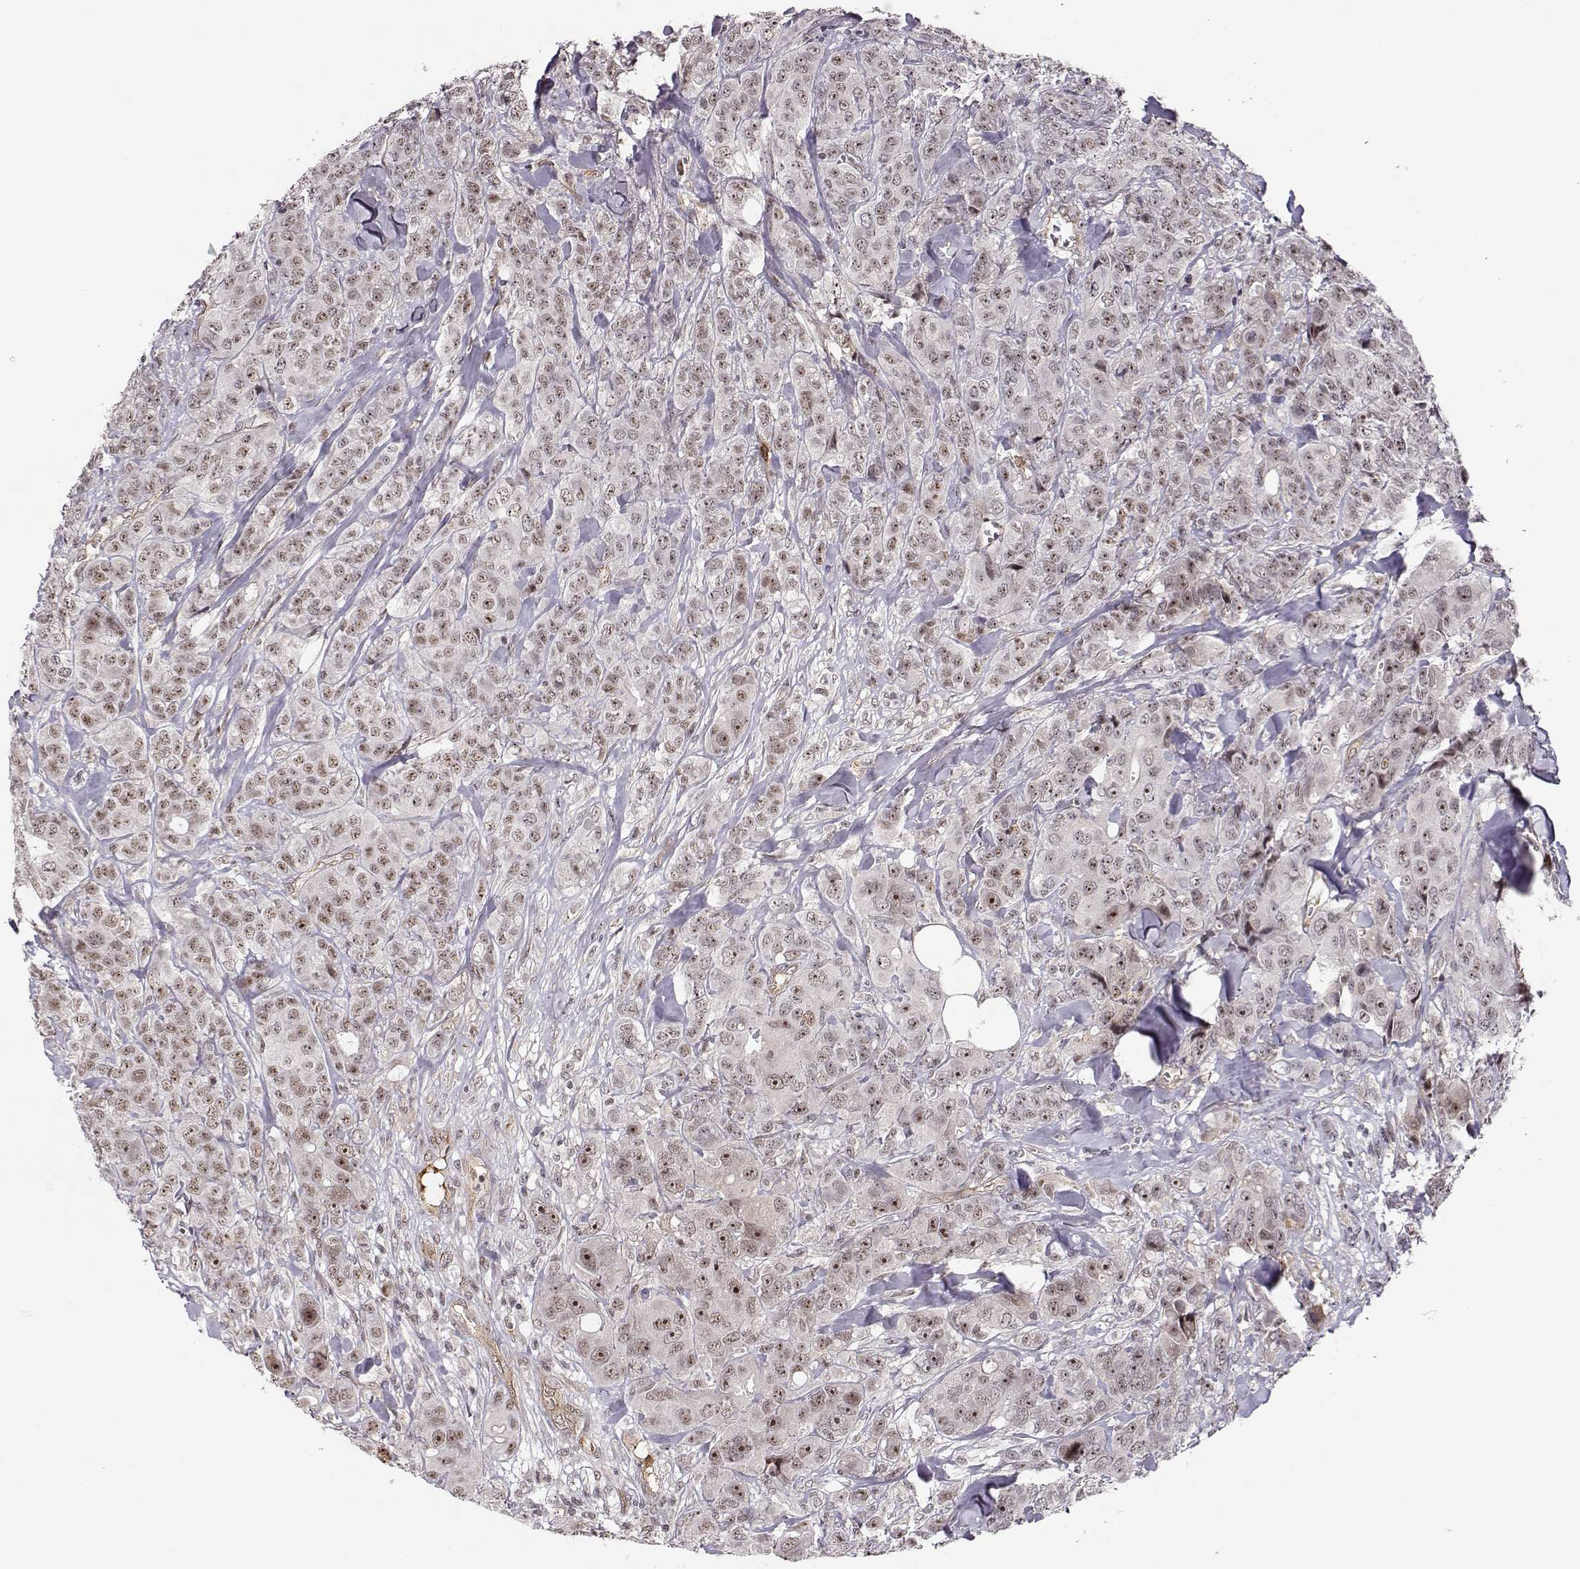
{"staining": {"intensity": "strong", "quantity": "25%-75%", "location": "nuclear"}, "tissue": "breast cancer", "cell_type": "Tumor cells", "image_type": "cancer", "snomed": [{"axis": "morphology", "description": "Duct carcinoma"}, {"axis": "topography", "description": "Breast"}], "caption": "Protein staining exhibits strong nuclear expression in about 25%-75% of tumor cells in breast infiltrating ductal carcinoma.", "gene": "CIR1", "patient": {"sex": "female", "age": 43}}